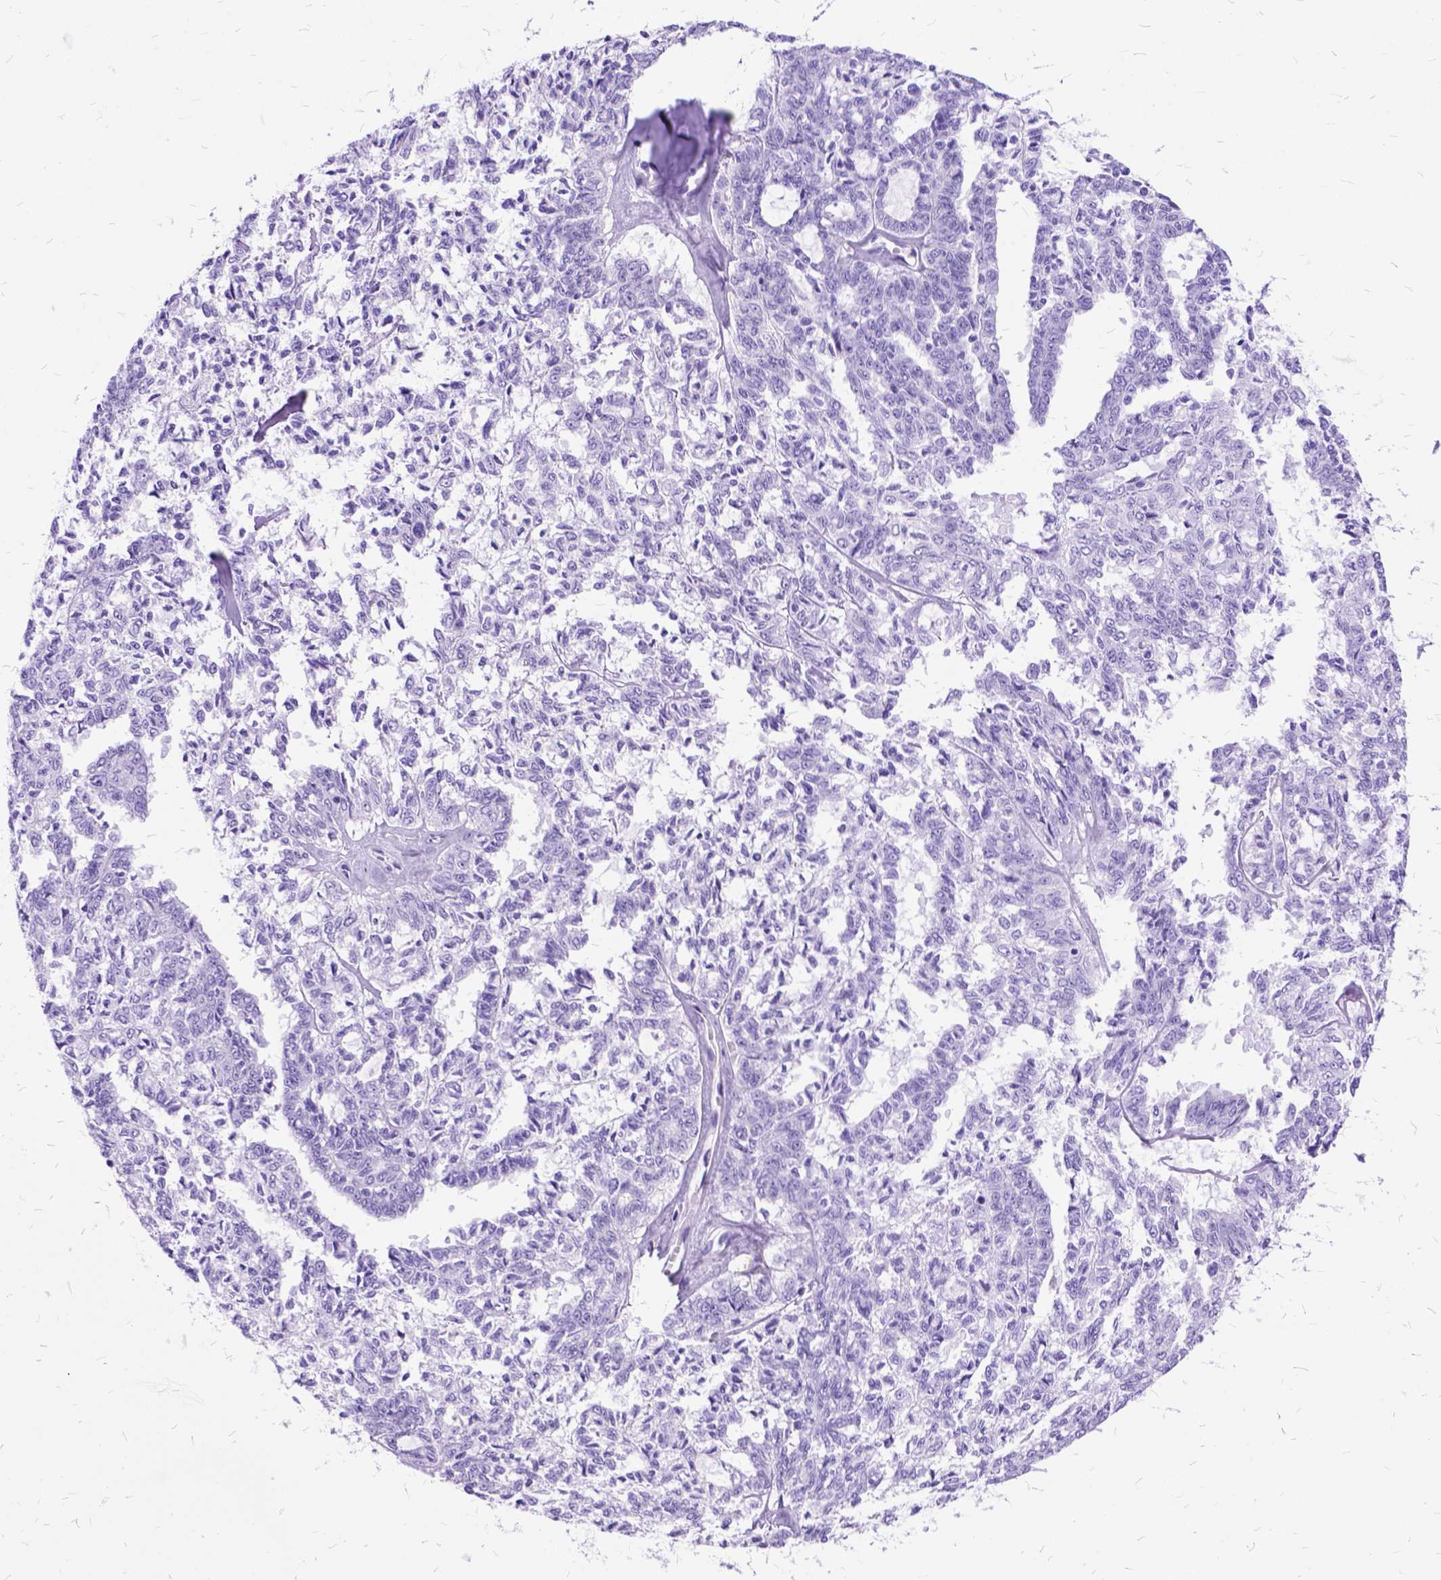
{"staining": {"intensity": "negative", "quantity": "none", "location": "none"}, "tissue": "ovarian cancer", "cell_type": "Tumor cells", "image_type": "cancer", "snomed": [{"axis": "morphology", "description": "Cystadenocarcinoma, serous, NOS"}, {"axis": "topography", "description": "Ovary"}], "caption": "Immunohistochemistry photomicrograph of neoplastic tissue: ovarian serous cystadenocarcinoma stained with DAB (3,3'-diaminobenzidine) demonstrates no significant protein expression in tumor cells. (Brightfield microscopy of DAB IHC at high magnification).", "gene": "DNAH2", "patient": {"sex": "female", "age": 71}}